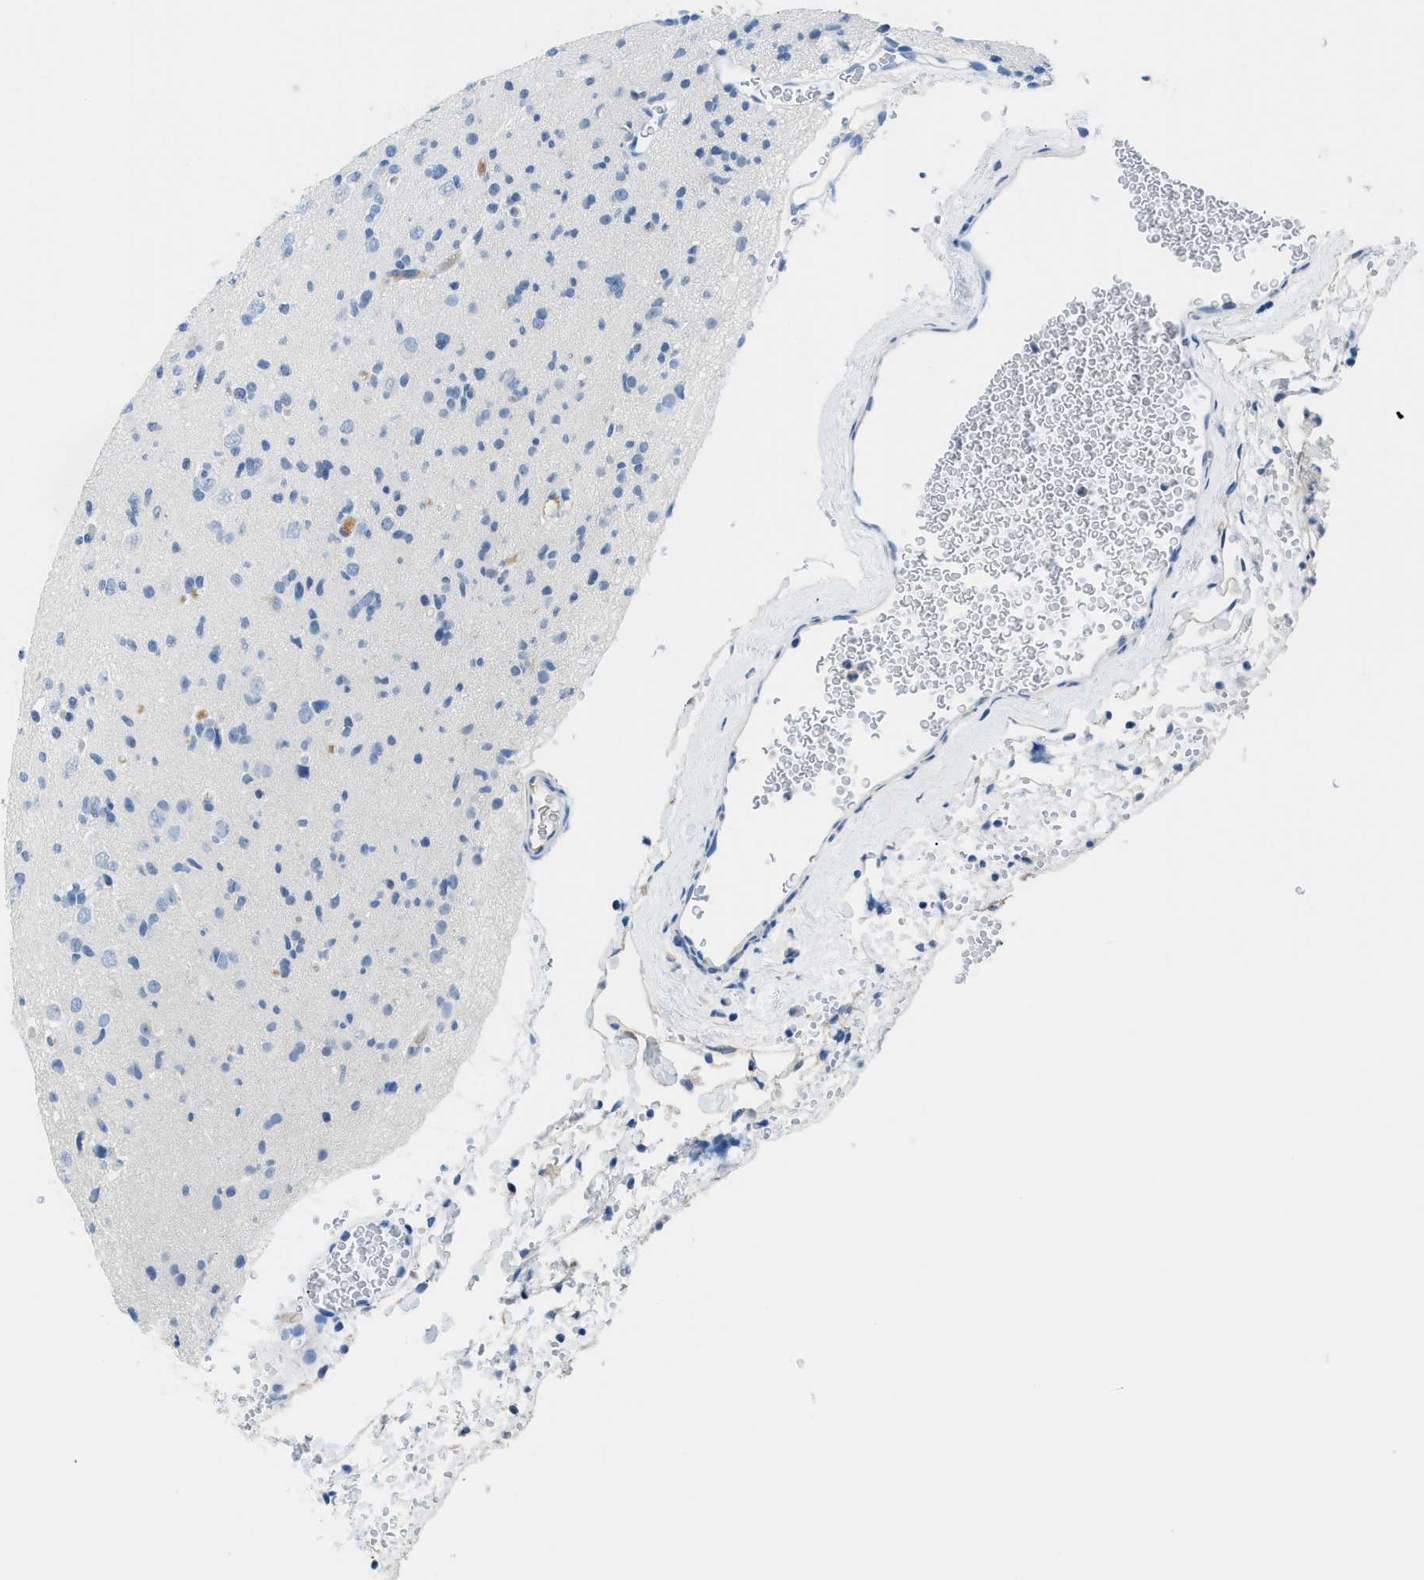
{"staining": {"intensity": "negative", "quantity": "none", "location": "none"}, "tissue": "glioma", "cell_type": "Tumor cells", "image_type": "cancer", "snomed": [{"axis": "morphology", "description": "Glioma, malignant, Low grade"}, {"axis": "topography", "description": "Brain"}], "caption": "Histopathology image shows no protein positivity in tumor cells of glioma tissue. (Stains: DAB IHC with hematoxylin counter stain, Microscopy: brightfield microscopy at high magnification).", "gene": "MBL2", "patient": {"sex": "female", "age": 22}}